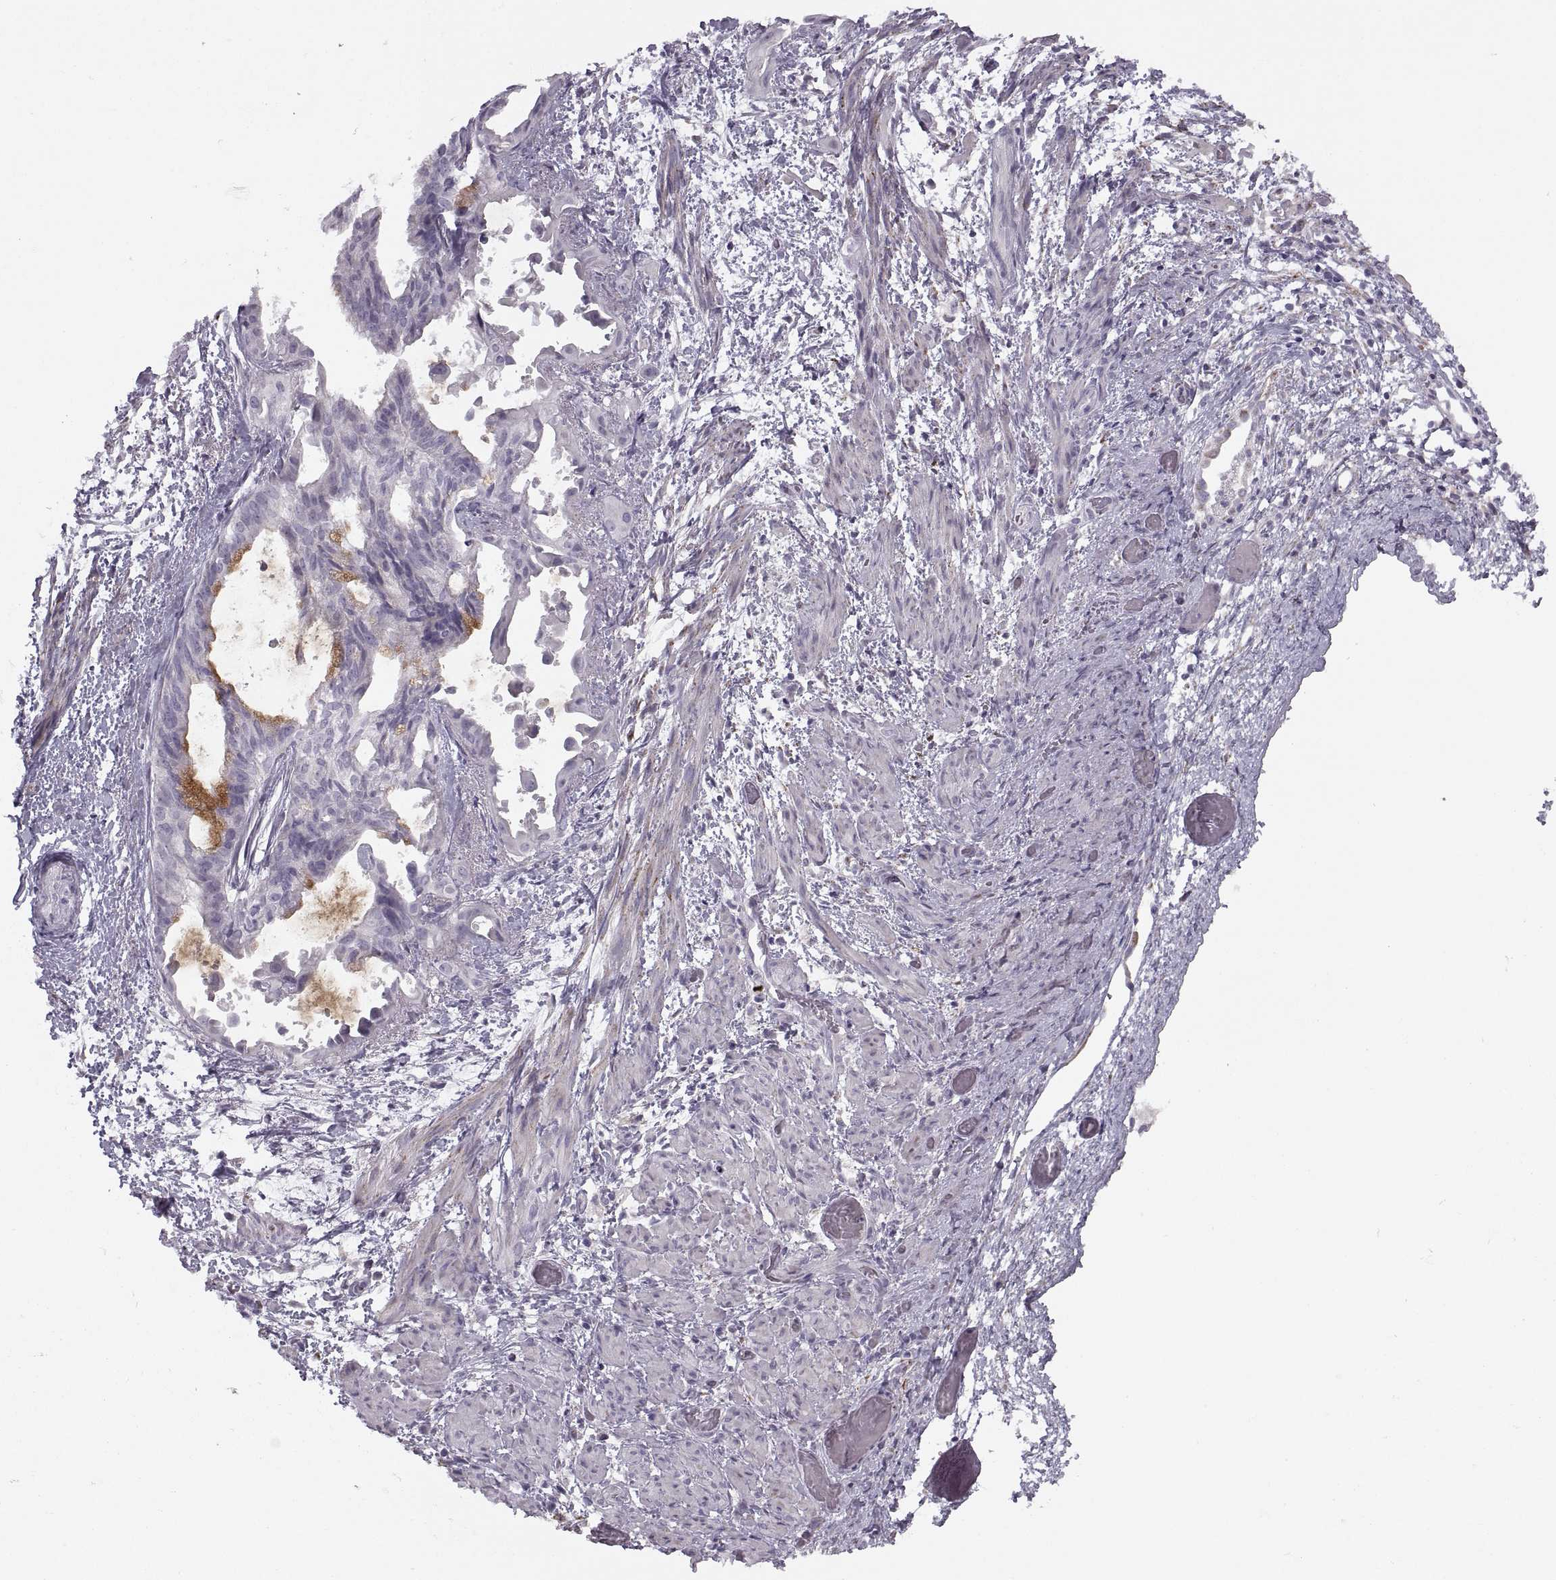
{"staining": {"intensity": "negative", "quantity": "none", "location": "none"}, "tissue": "endometrial cancer", "cell_type": "Tumor cells", "image_type": "cancer", "snomed": [{"axis": "morphology", "description": "Adenocarcinoma, NOS"}, {"axis": "topography", "description": "Endometrium"}], "caption": "Immunohistochemistry photomicrograph of endometrial cancer stained for a protein (brown), which demonstrates no staining in tumor cells. (DAB immunohistochemistry with hematoxylin counter stain).", "gene": "PIERCE1", "patient": {"sex": "female", "age": 86}}